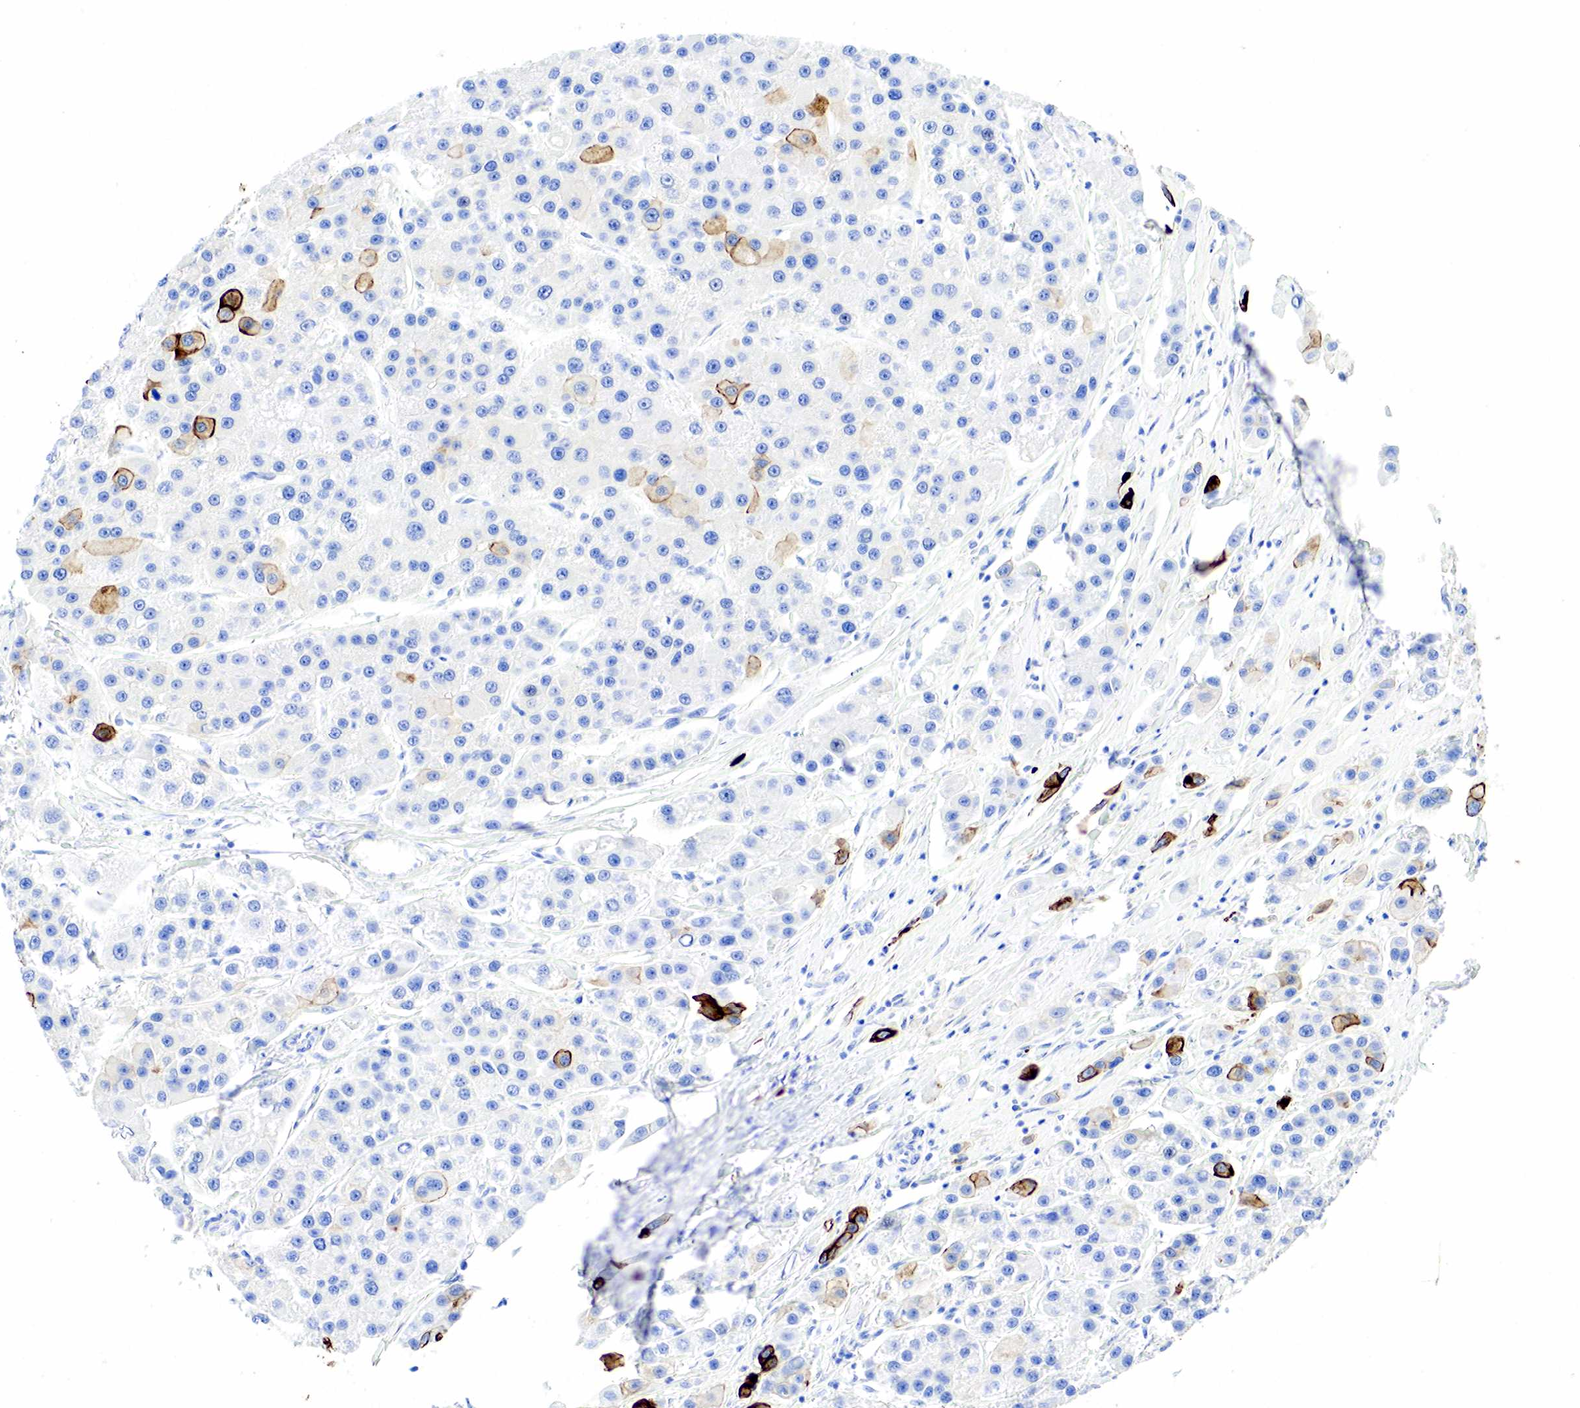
{"staining": {"intensity": "moderate", "quantity": "<25%", "location": "cytoplasmic/membranous"}, "tissue": "liver cancer", "cell_type": "Tumor cells", "image_type": "cancer", "snomed": [{"axis": "morphology", "description": "Carcinoma, Hepatocellular, NOS"}, {"axis": "topography", "description": "Liver"}], "caption": "This micrograph exhibits hepatocellular carcinoma (liver) stained with IHC to label a protein in brown. The cytoplasmic/membranous of tumor cells show moderate positivity for the protein. Nuclei are counter-stained blue.", "gene": "KRT7", "patient": {"sex": "female", "age": 85}}